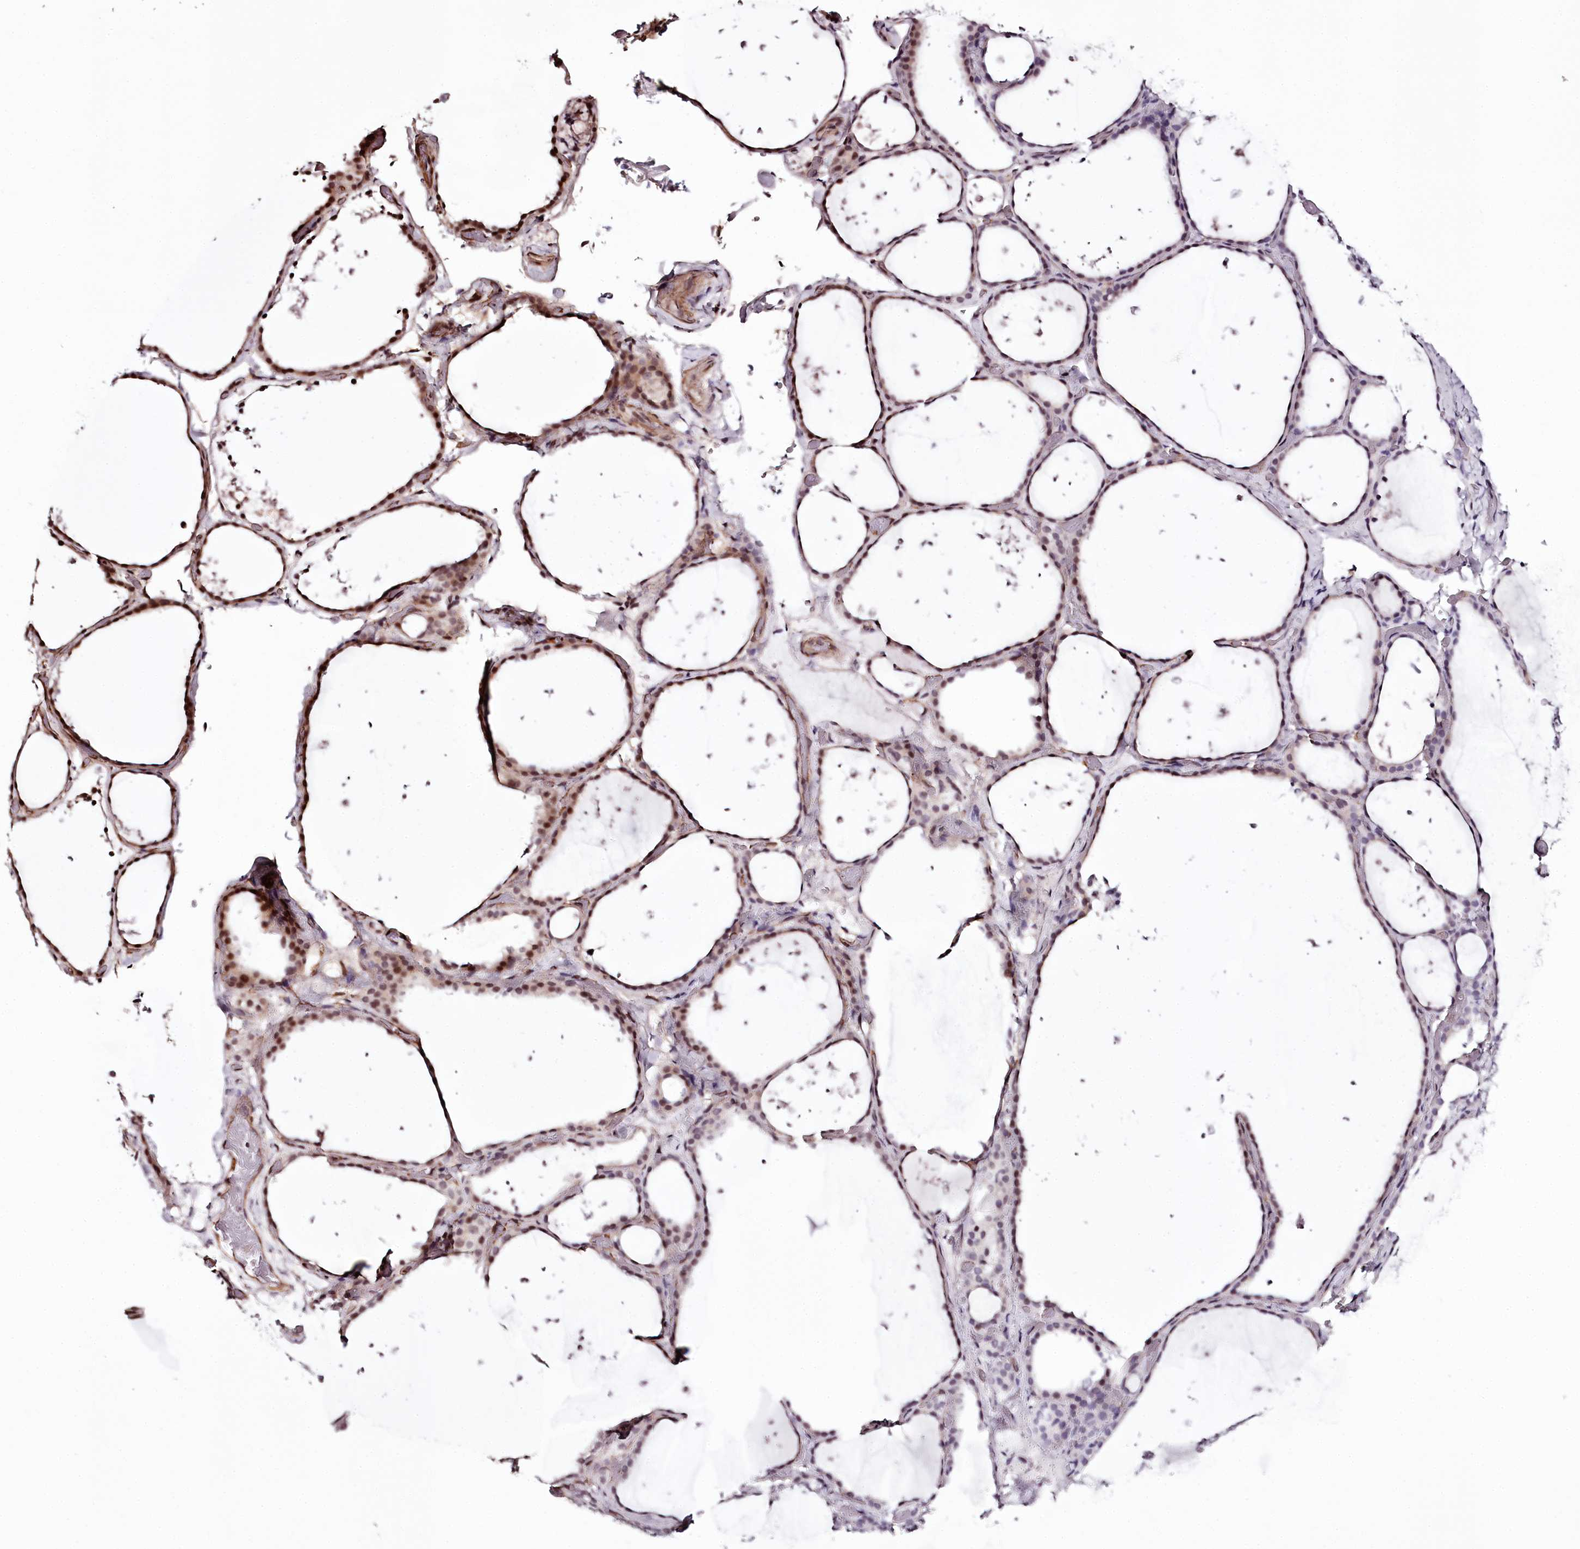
{"staining": {"intensity": "moderate", "quantity": ">75%", "location": "cytoplasmic/membranous,nuclear"}, "tissue": "thyroid gland", "cell_type": "Glandular cells", "image_type": "normal", "snomed": [{"axis": "morphology", "description": "Normal tissue, NOS"}, {"axis": "topography", "description": "Thyroid gland"}], "caption": "DAB (3,3'-diaminobenzidine) immunohistochemical staining of normal thyroid gland displays moderate cytoplasmic/membranous,nuclear protein staining in about >75% of glandular cells. The protein is shown in brown color, while the nuclei are stained blue.", "gene": "TTC33", "patient": {"sex": "female", "age": 44}}